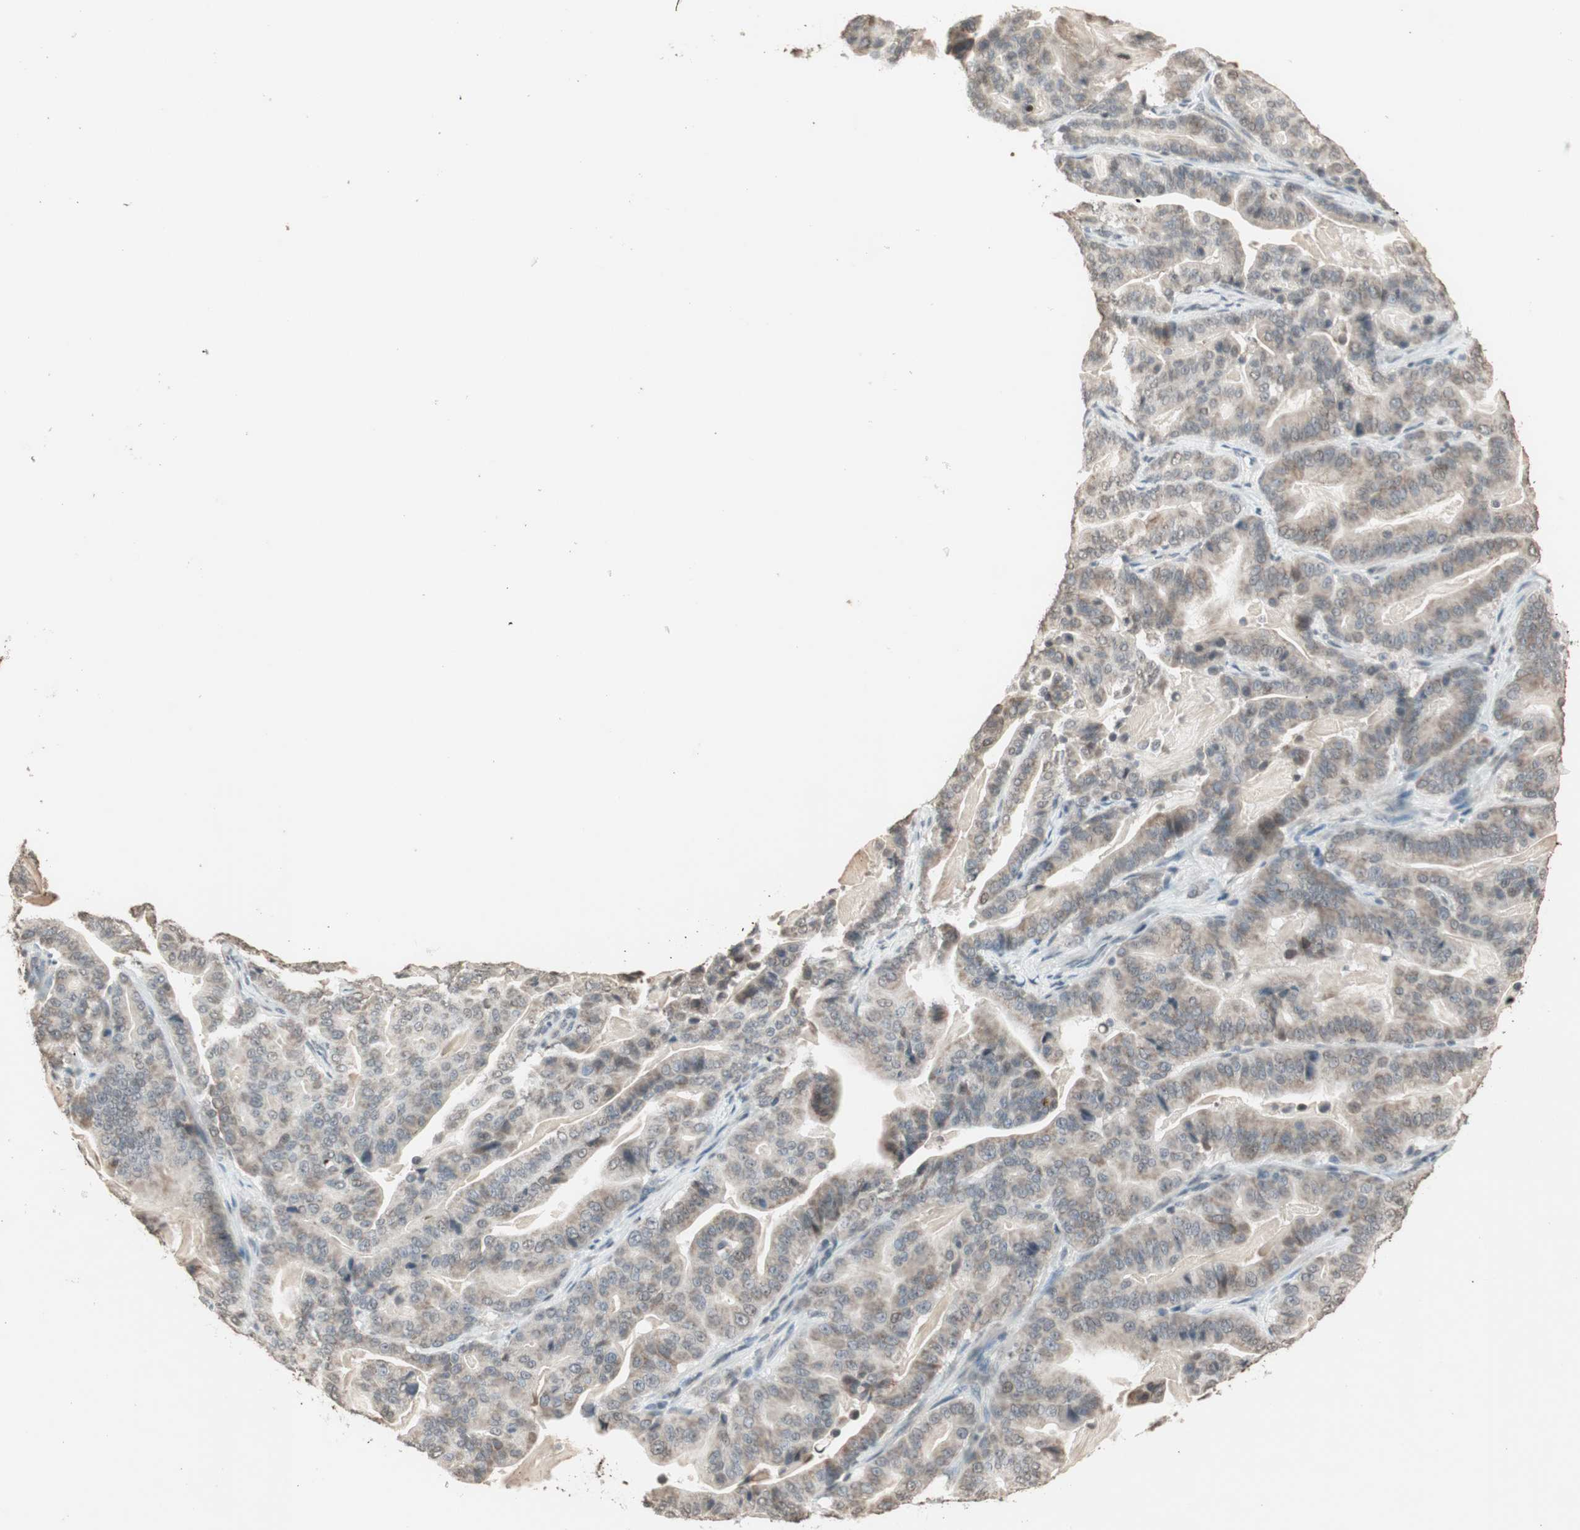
{"staining": {"intensity": "weak", "quantity": "25%-75%", "location": "cytoplasmic/membranous"}, "tissue": "pancreatic cancer", "cell_type": "Tumor cells", "image_type": "cancer", "snomed": [{"axis": "morphology", "description": "Adenocarcinoma, NOS"}, {"axis": "topography", "description": "Pancreas"}], "caption": "Weak cytoplasmic/membranous protein expression is identified in approximately 25%-75% of tumor cells in adenocarcinoma (pancreatic). Immunohistochemistry (ihc) stains the protein in brown and the nuclei are stained blue.", "gene": "PRELID1", "patient": {"sex": "male", "age": 63}}